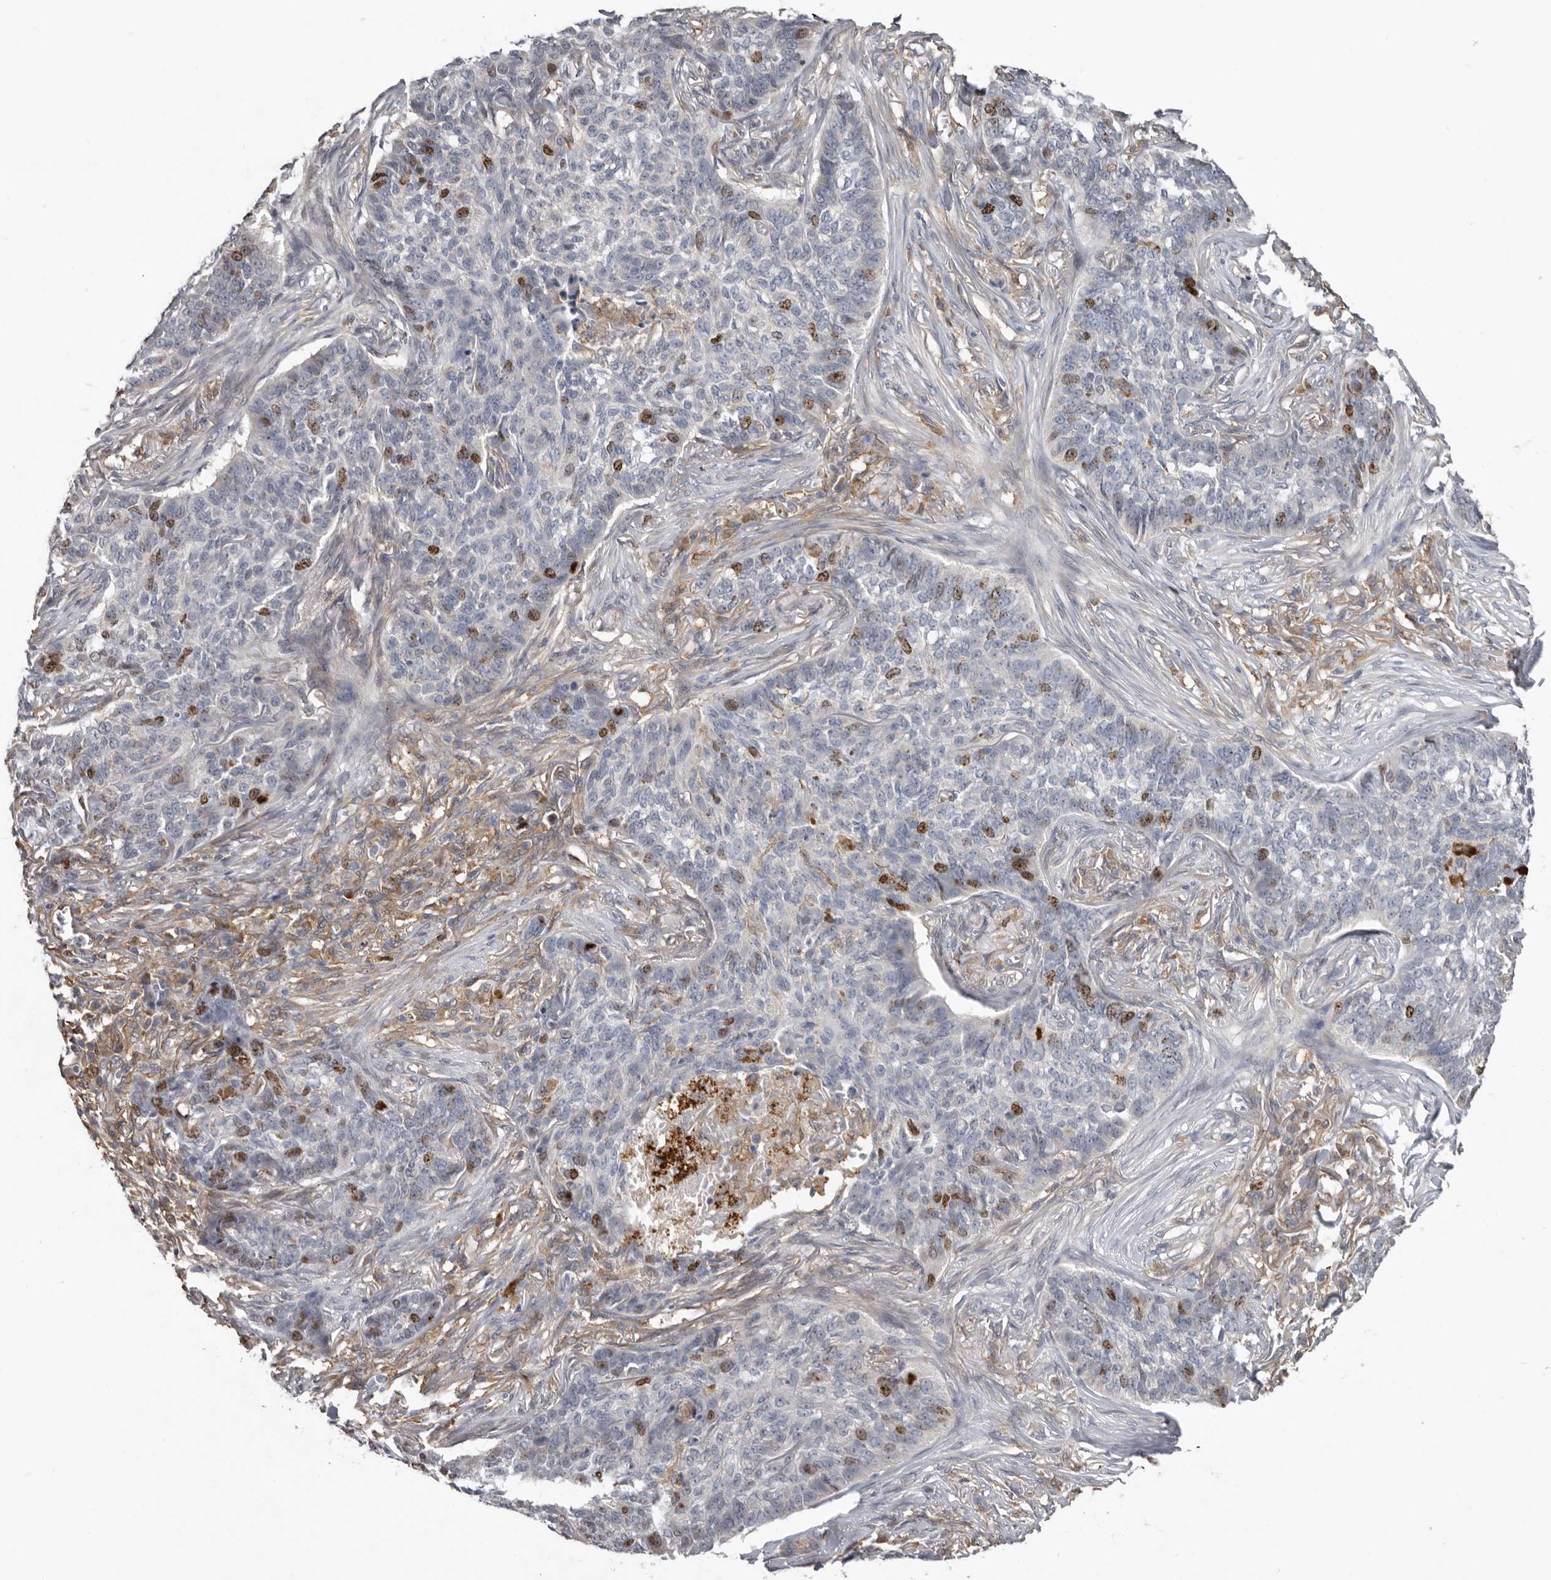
{"staining": {"intensity": "strong", "quantity": "<25%", "location": "nuclear"}, "tissue": "skin cancer", "cell_type": "Tumor cells", "image_type": "cancer", "snomed": [{"axis": "morphology", "description": "Basal cell carcinoma"}, {"axis": "topography", "description": "Skin"}], "caption": "The photomicrograph reveals staining of basal cell carcinoma (skin), revealing strong nuclear protein staining (brown color) within tumor cells.", "gene": "CDCA8", "patient": {"sex": "male", "age": 85}}